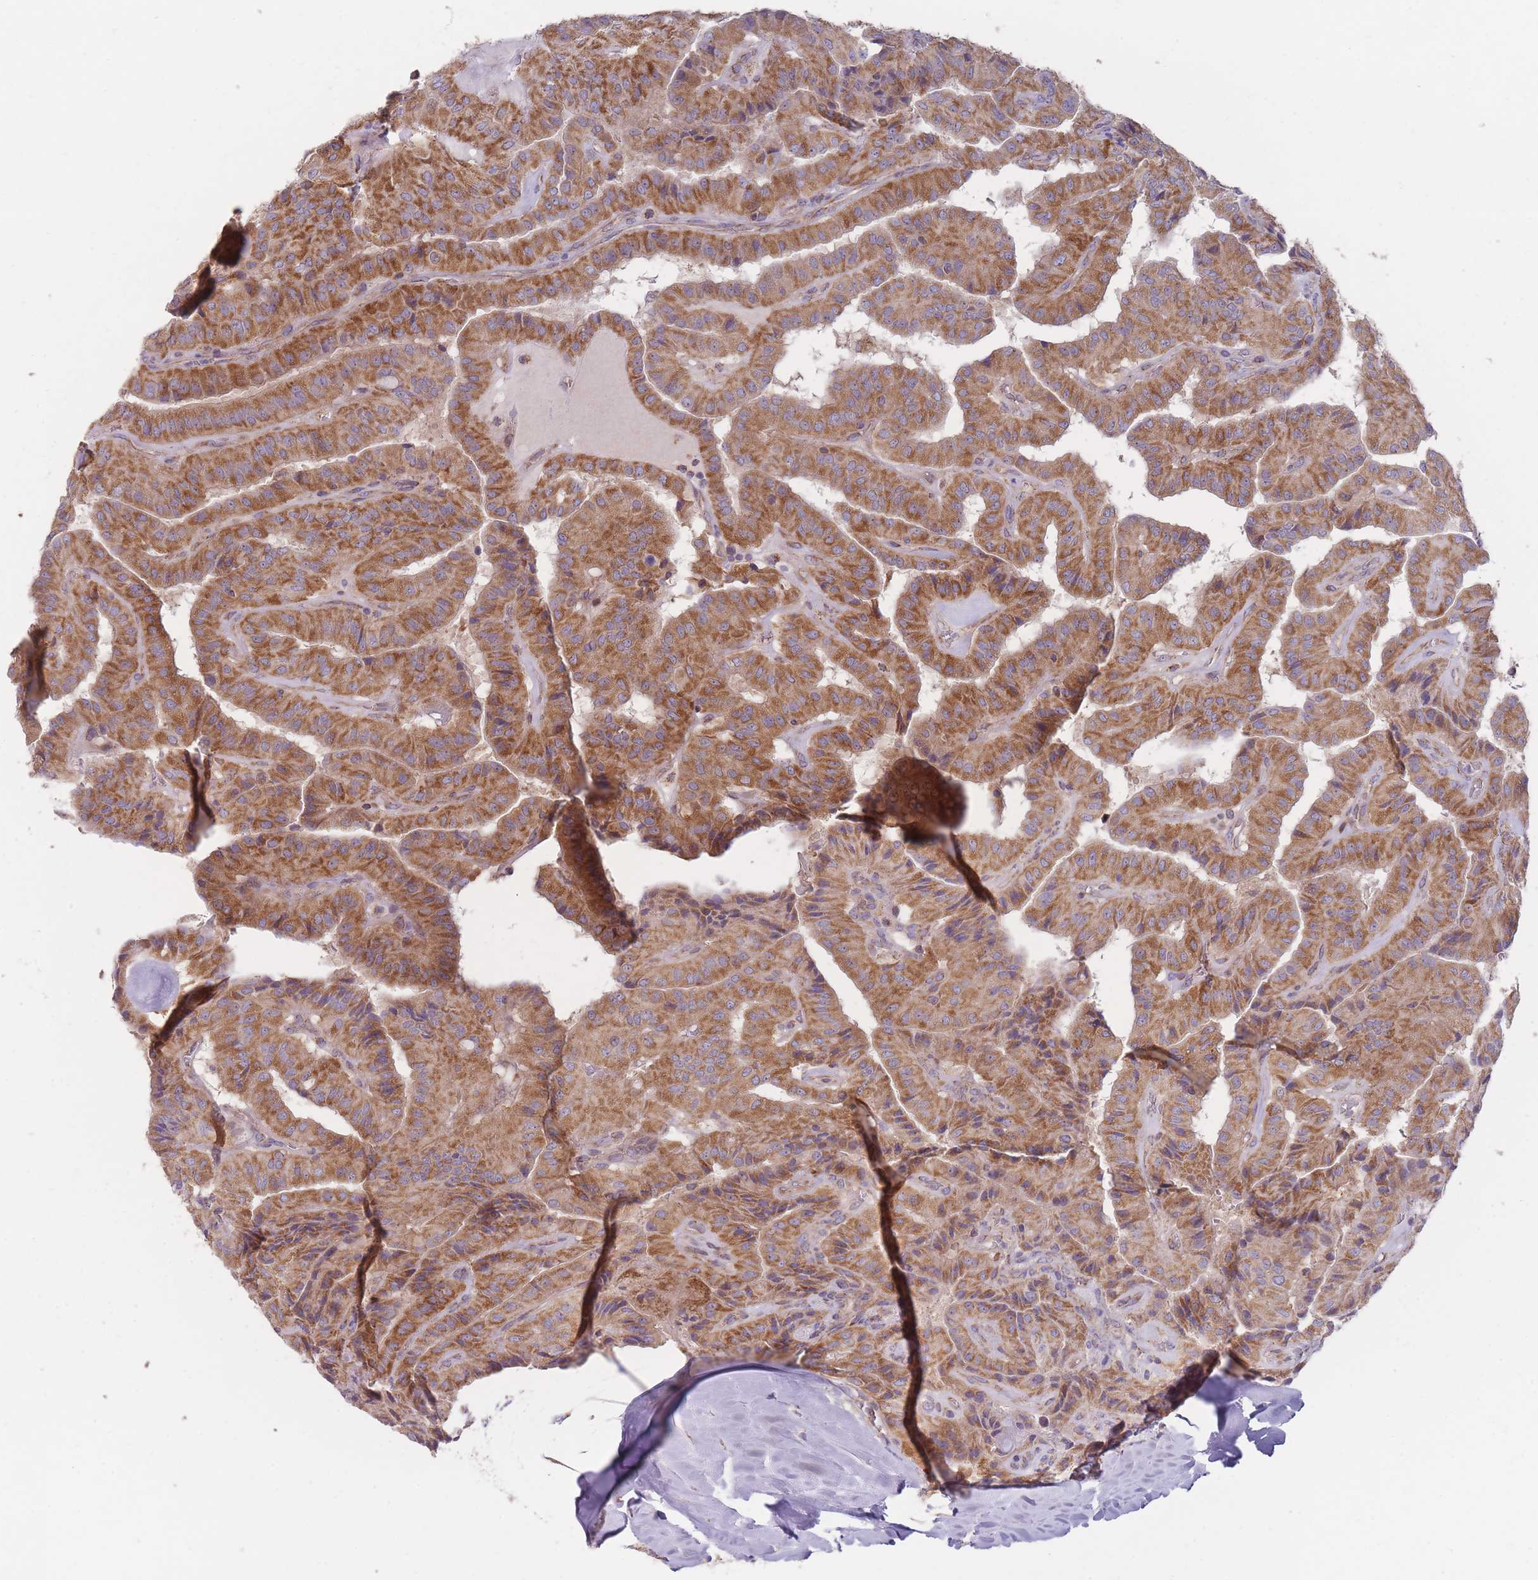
{"staining": {"intensity": "moderate", "quantity": ">75%", "location": "cytoplasmic/membranous"}, "tissue": "thyroid cancer", "cell_type": "Tumor cells", "image_type": "cancer", "snomed": [{"axis": "morphology", "description": "Normal tissue, NOS"}, {"axis": "morphology", "description": "Papillary adenocarcinoma, NOS"}, {"axis": "topography", "description": "Thyroid gland"}], "caption": "The photomicrograph exhibits staining of thyroid cancer, revealing moderate cytoplasmic/membranous protein positivity (brown color) within tumor cells.", "gene": "NDUFA9", "patient": {"sex": "female", "age": 59}}